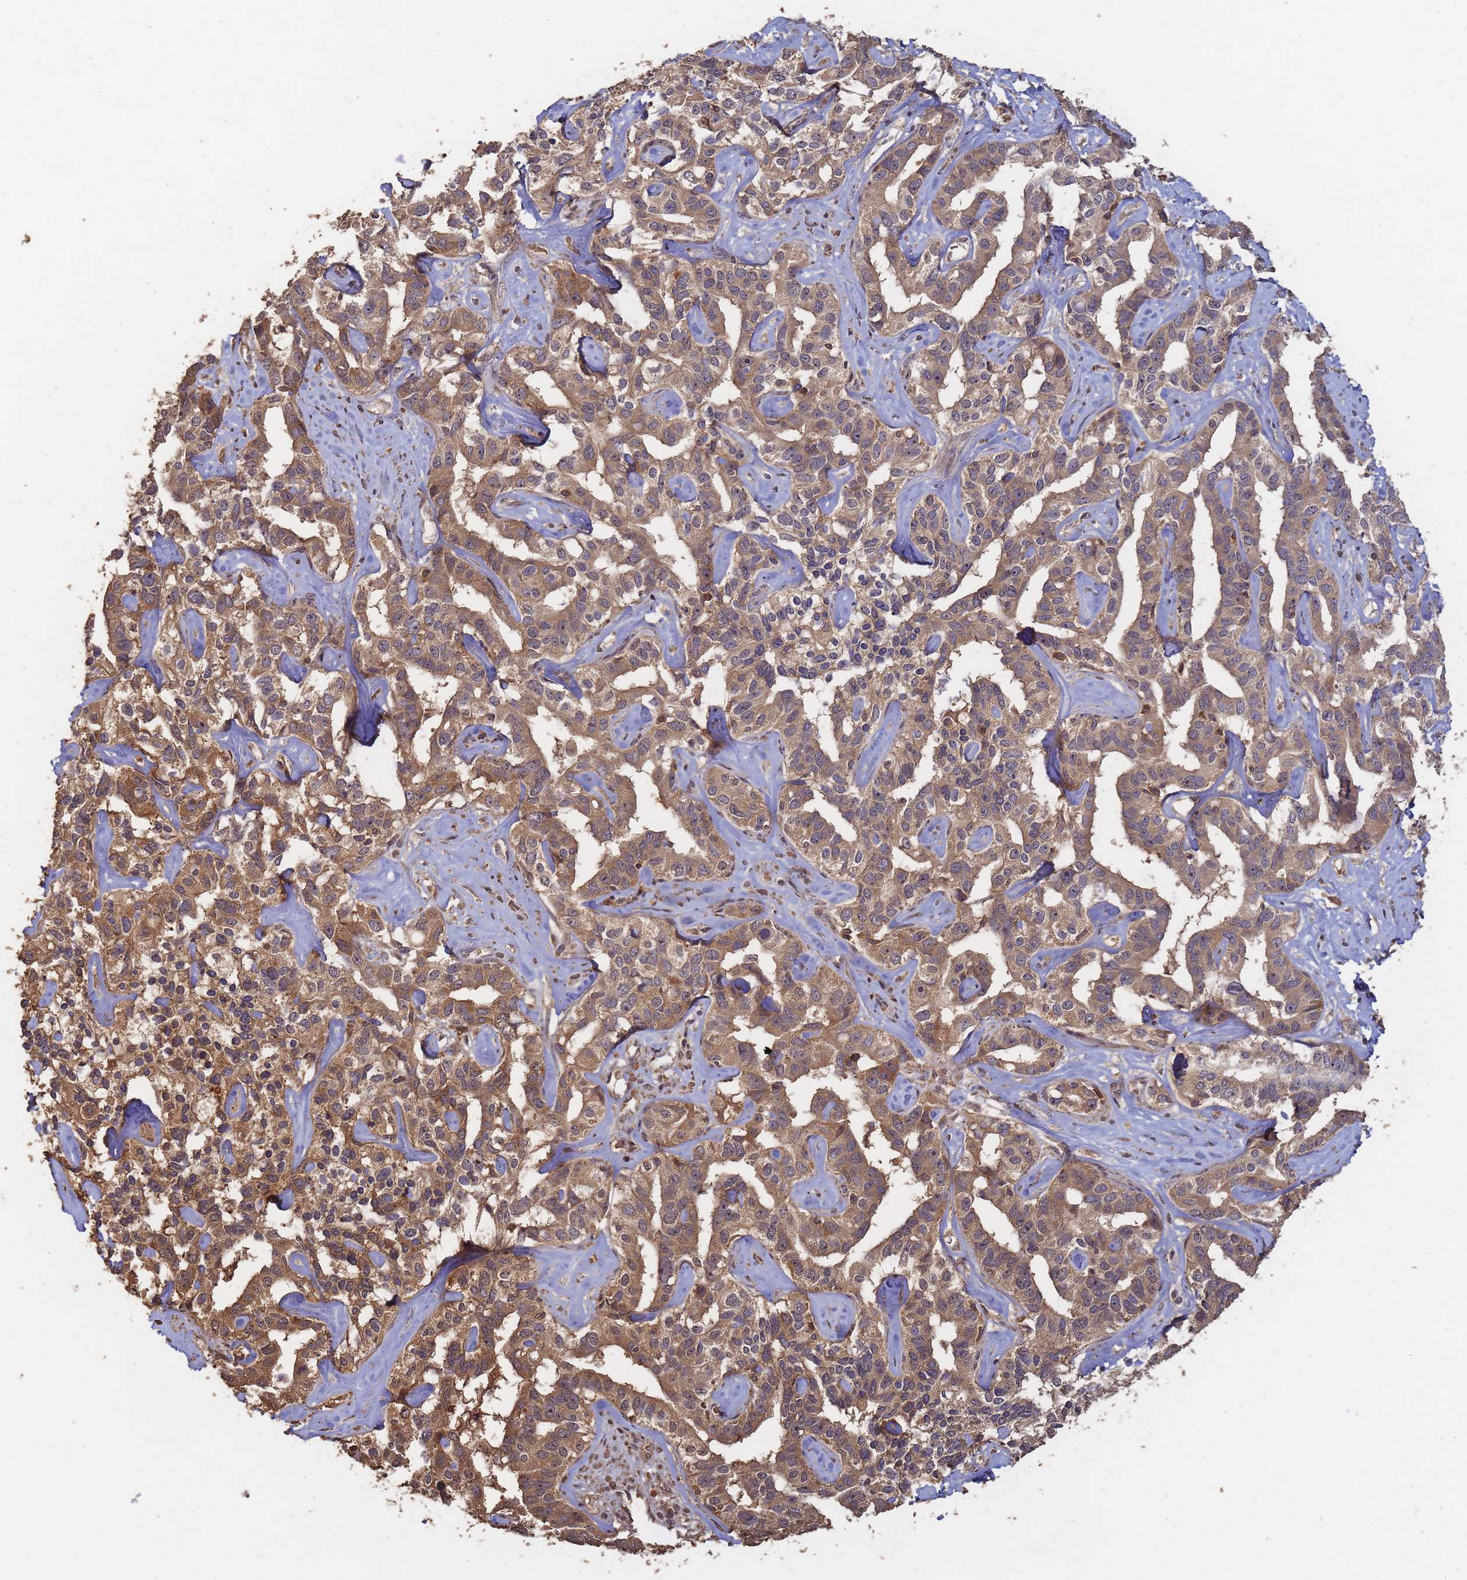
{"staining": {"intensity": "moderate", "quantity": ">75%", "location": "cytoplasmic/membranous"}, "tissue": "liver cancer", "cell_type": "Tumor cells", "image_type": "cancer", "snomed": [{"axis": "morphology", "description": "Cholangiocarcinoma"}, {"axis": "topography", "description": "Liver"}], "caption": "Immunohistochemical staining of human liver cholangiocarcinoma reveals moderate cytoplasmic/membranous protein expression in approximately >75% of tumor cells.", "gene": "ALKBH1", "patient": {"sex": "male", "age": 59}}